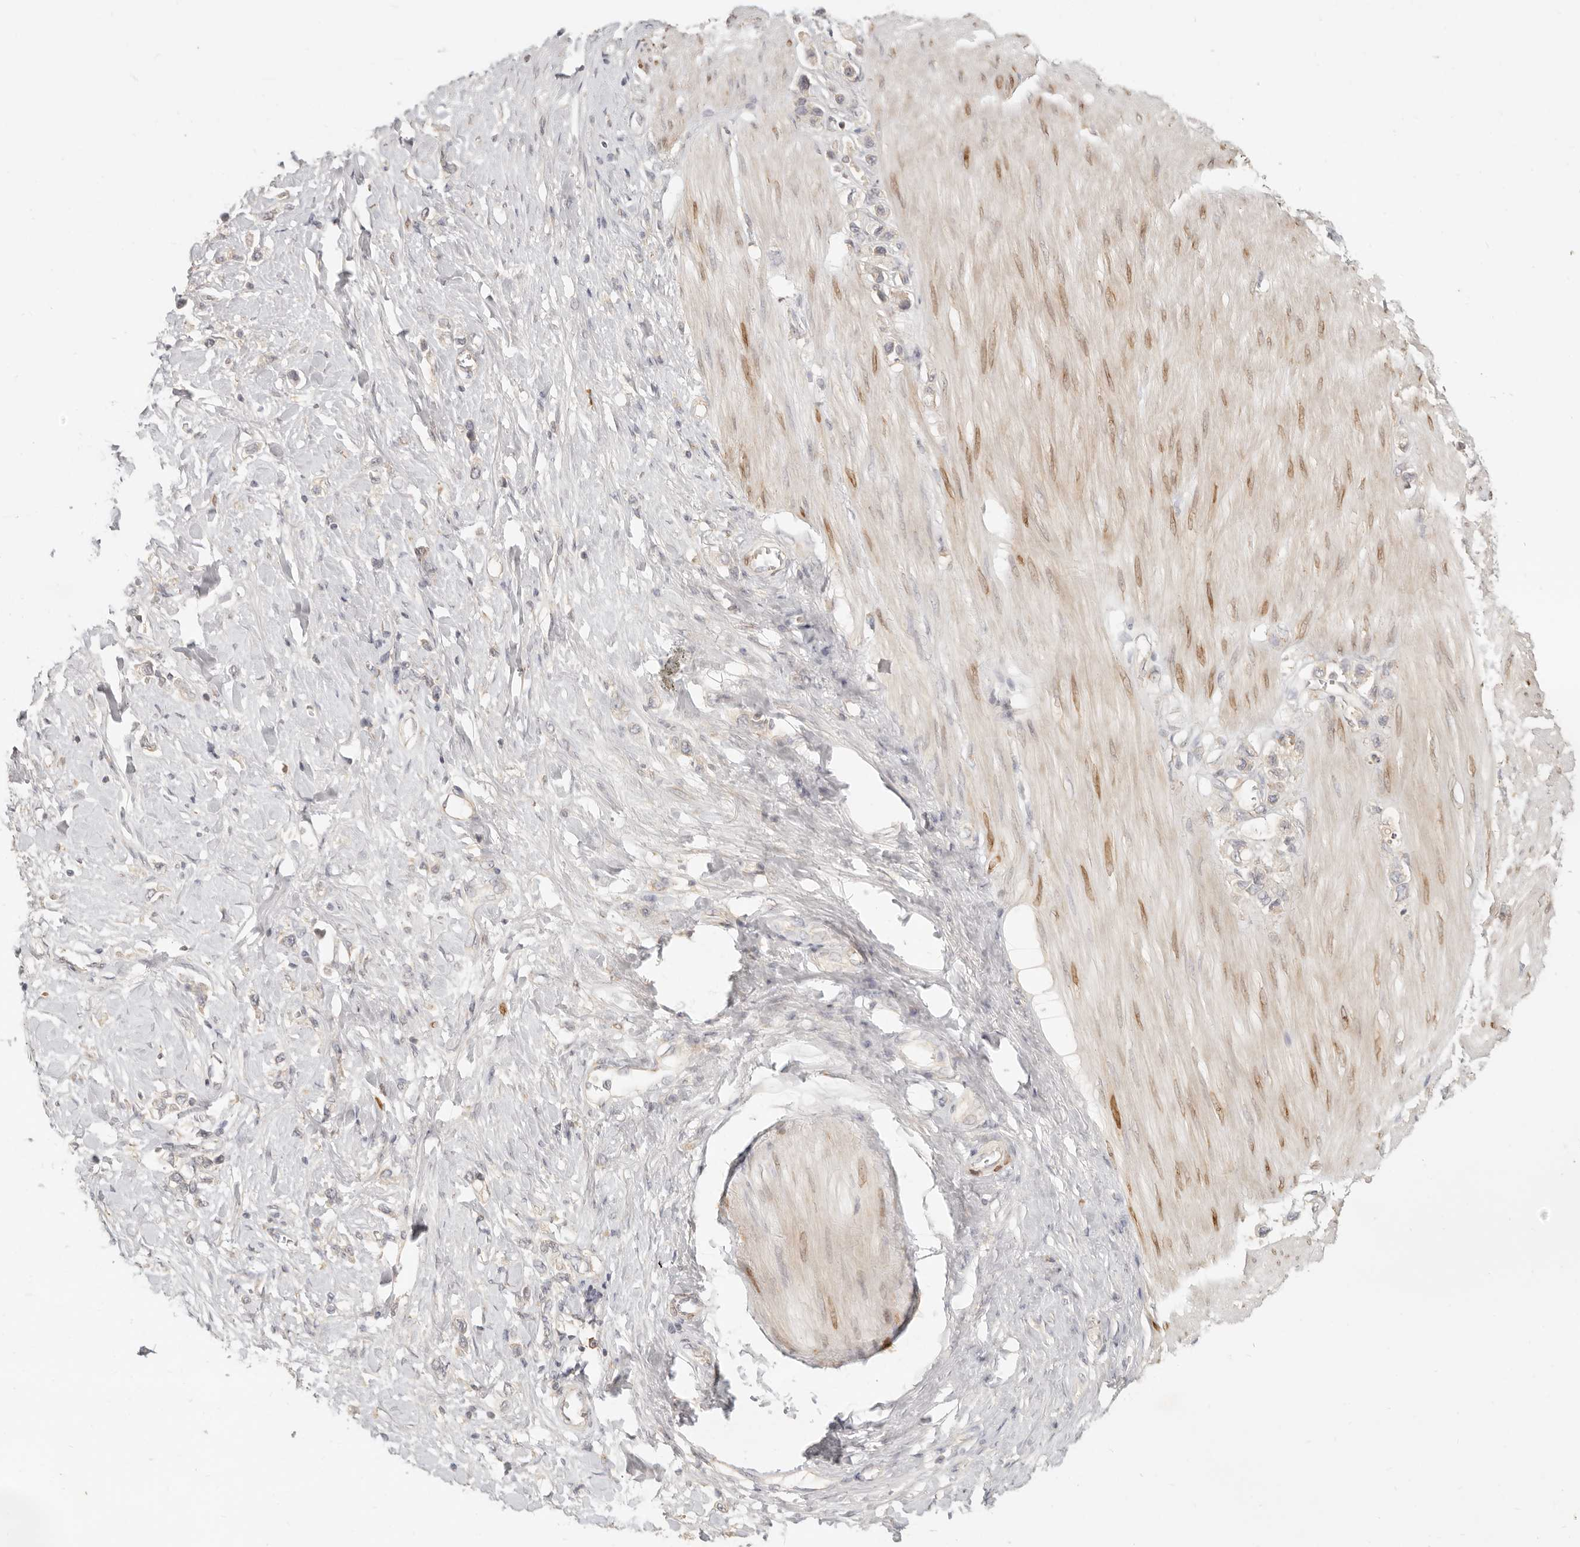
{"staining": {"intensity": "negative", "quantity": "none", "location": "none"}, "tissue": "stomach cancer", "cell_type": "Tumor cells", "image_type": "cancer", "snomed": [{"axis": "morphology", "description": "Adenocarcinoma, NOS"}, {"axis": "topography", "description": "Stomach"}], "caption": "There is no significant staining in tumor cells of stomach adenocarcinoma. (Brightfield microscopy of DAB (3,3'-diaminobenzidine) immunohistochemistry (IHC) at high magnification).", "gene": "PABPC4", "patient": {"sex": "female", "age": 65}}